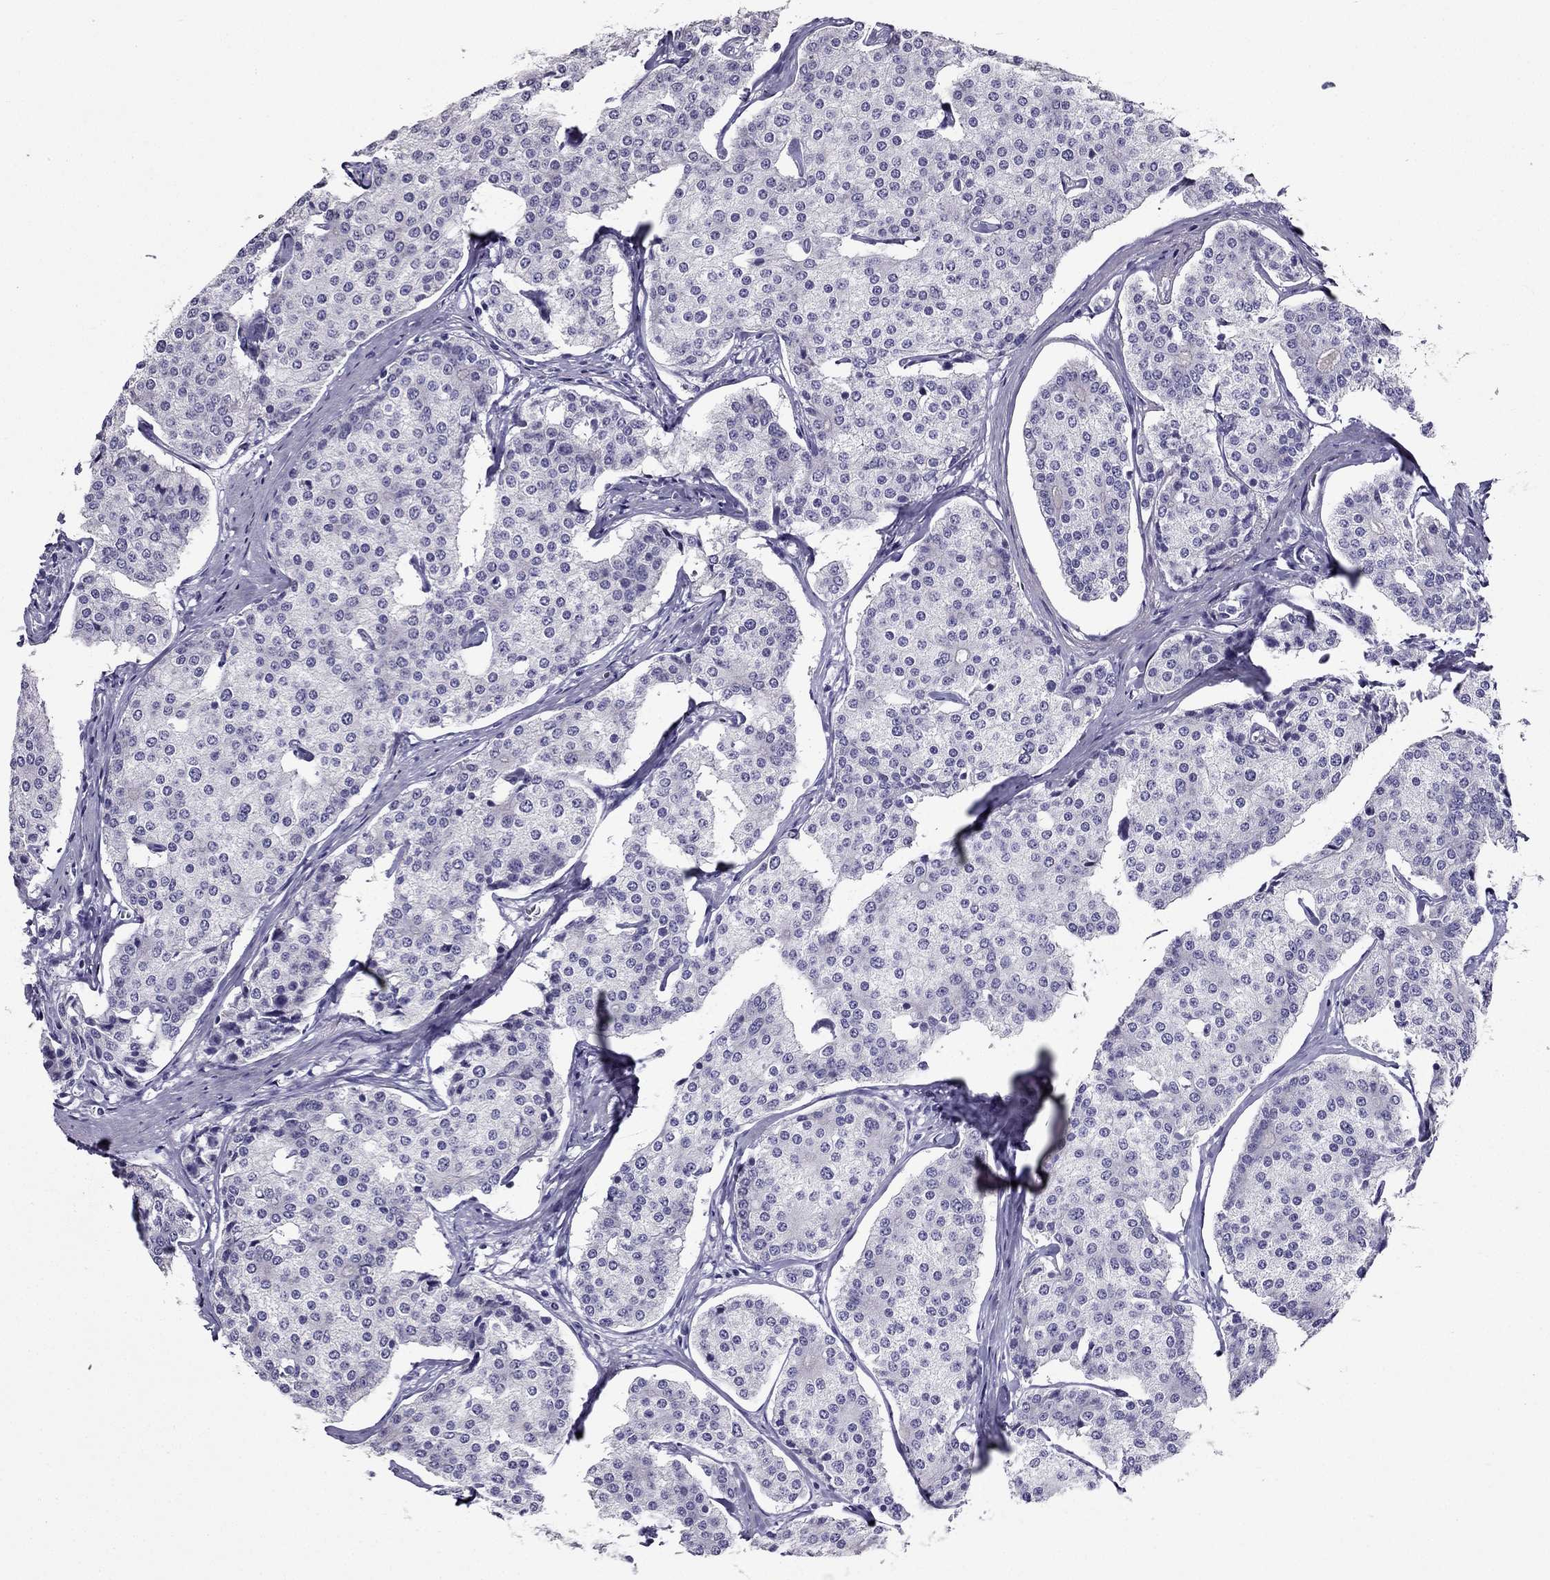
{"staining": {"intensity": "negative", "quantity": "none", "location": "none"}, "tissue": "carcinoid", "cell_type": "Tumor cells", "image_type": "cancer", "snomed": [{"axis": "morphology", "description": "Carcinoid, malignant, NOS"}, {"axis": "topography", "description": "Small intestine"}], "caption": "A high-resolution image shows immunohistochemistry staining of malignant carcinoid, which reveals no significant staining in tumor cells.", "gene": "ZNF541", "patient": {"sex": "female", "age": 65}}